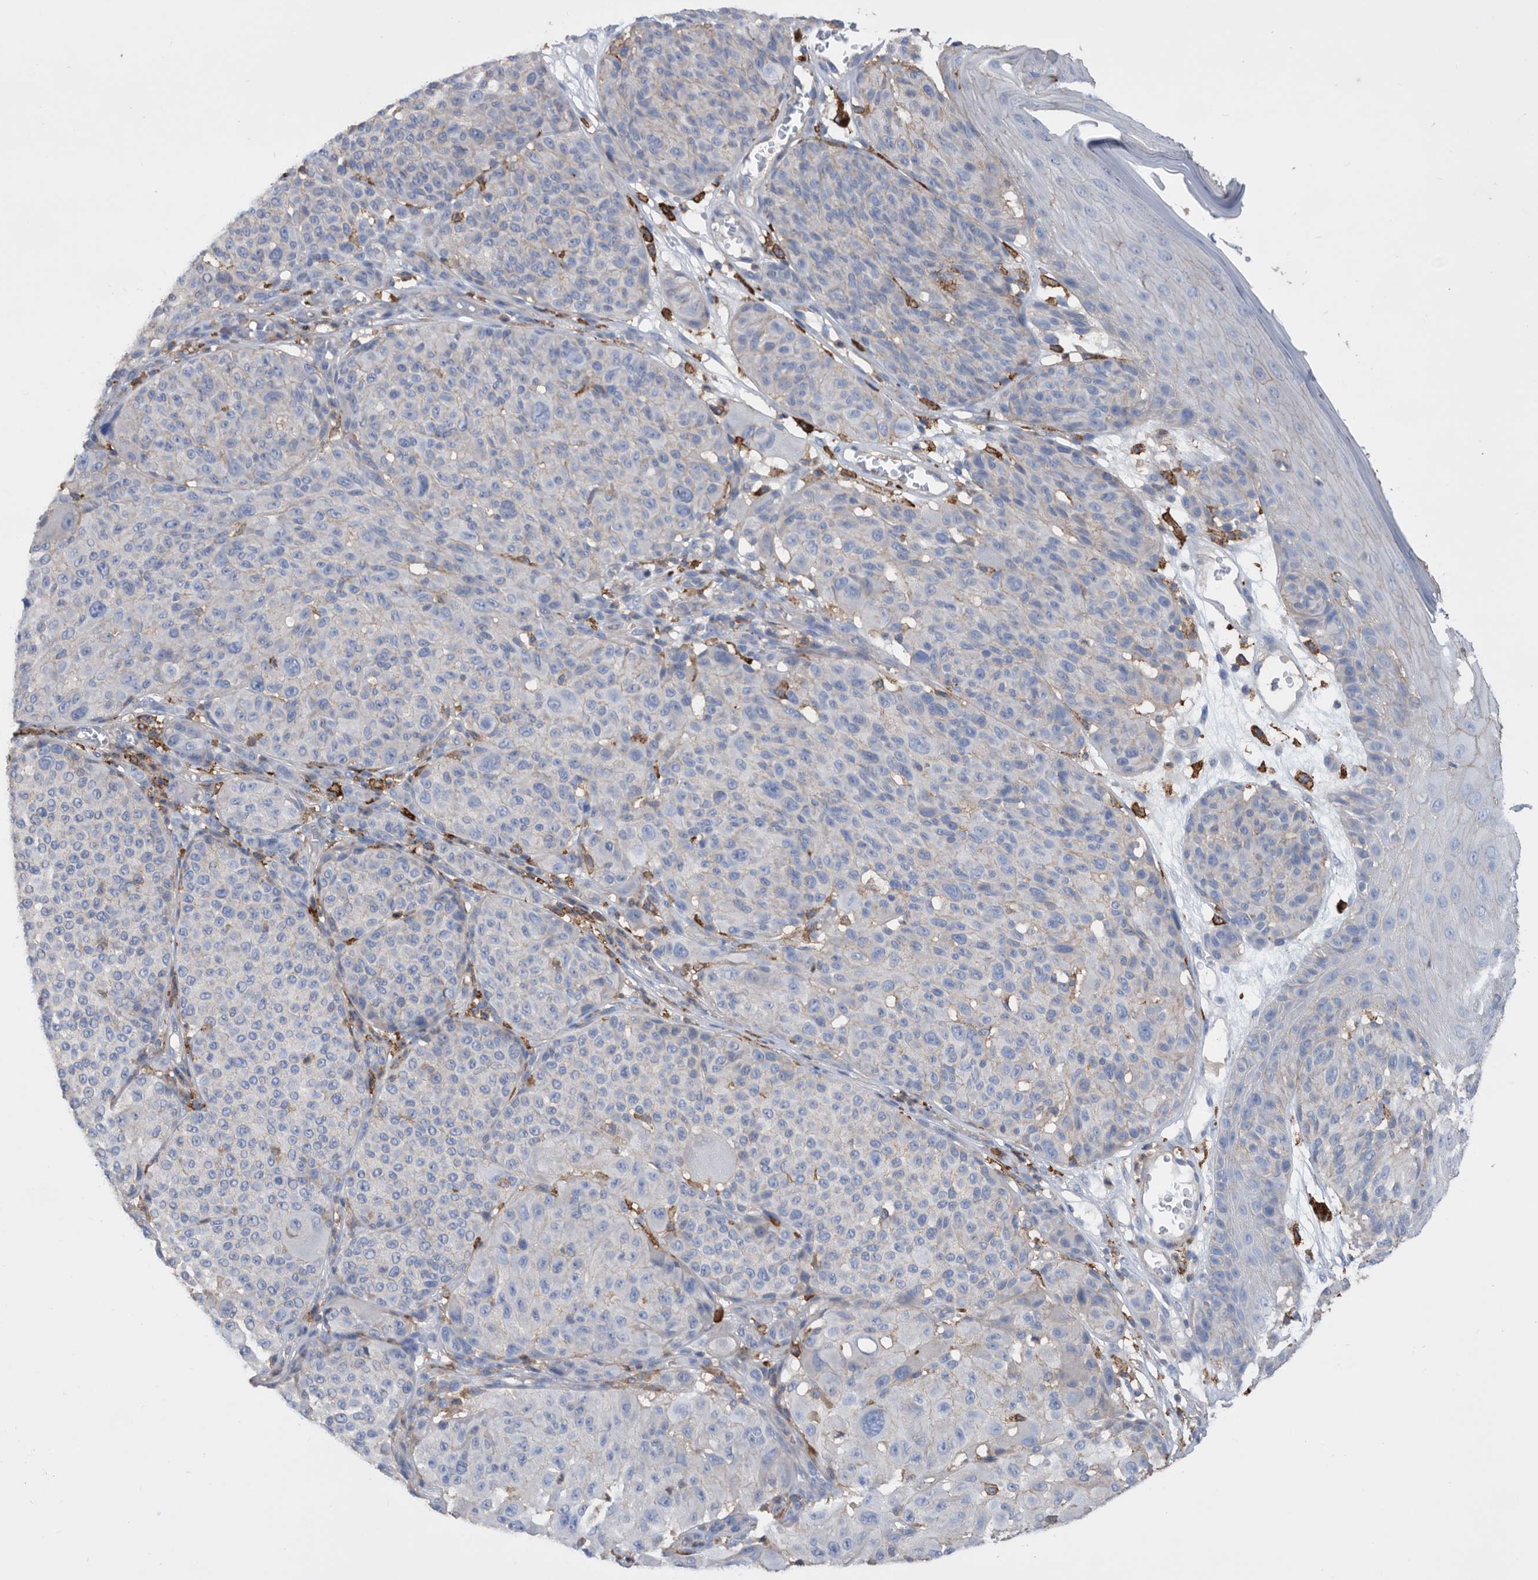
{"staining": {"intensity": "negative", "quantity": "none", "location": "none"}, "tissue": "melanoma", "cell_type": "Tumor cells", "image_type": "cancer", "snomed": [{"axis": "morphology", "description": "Malignant melanoma, NOS"}, {"axis": "topography", "description": "Skin"}], "caption": "The photomicrograph reveals no staining of tumor cells in malignant melanoma.", "gene": "MS4A4A", "patient": {"sex": "male", "age": 83}}